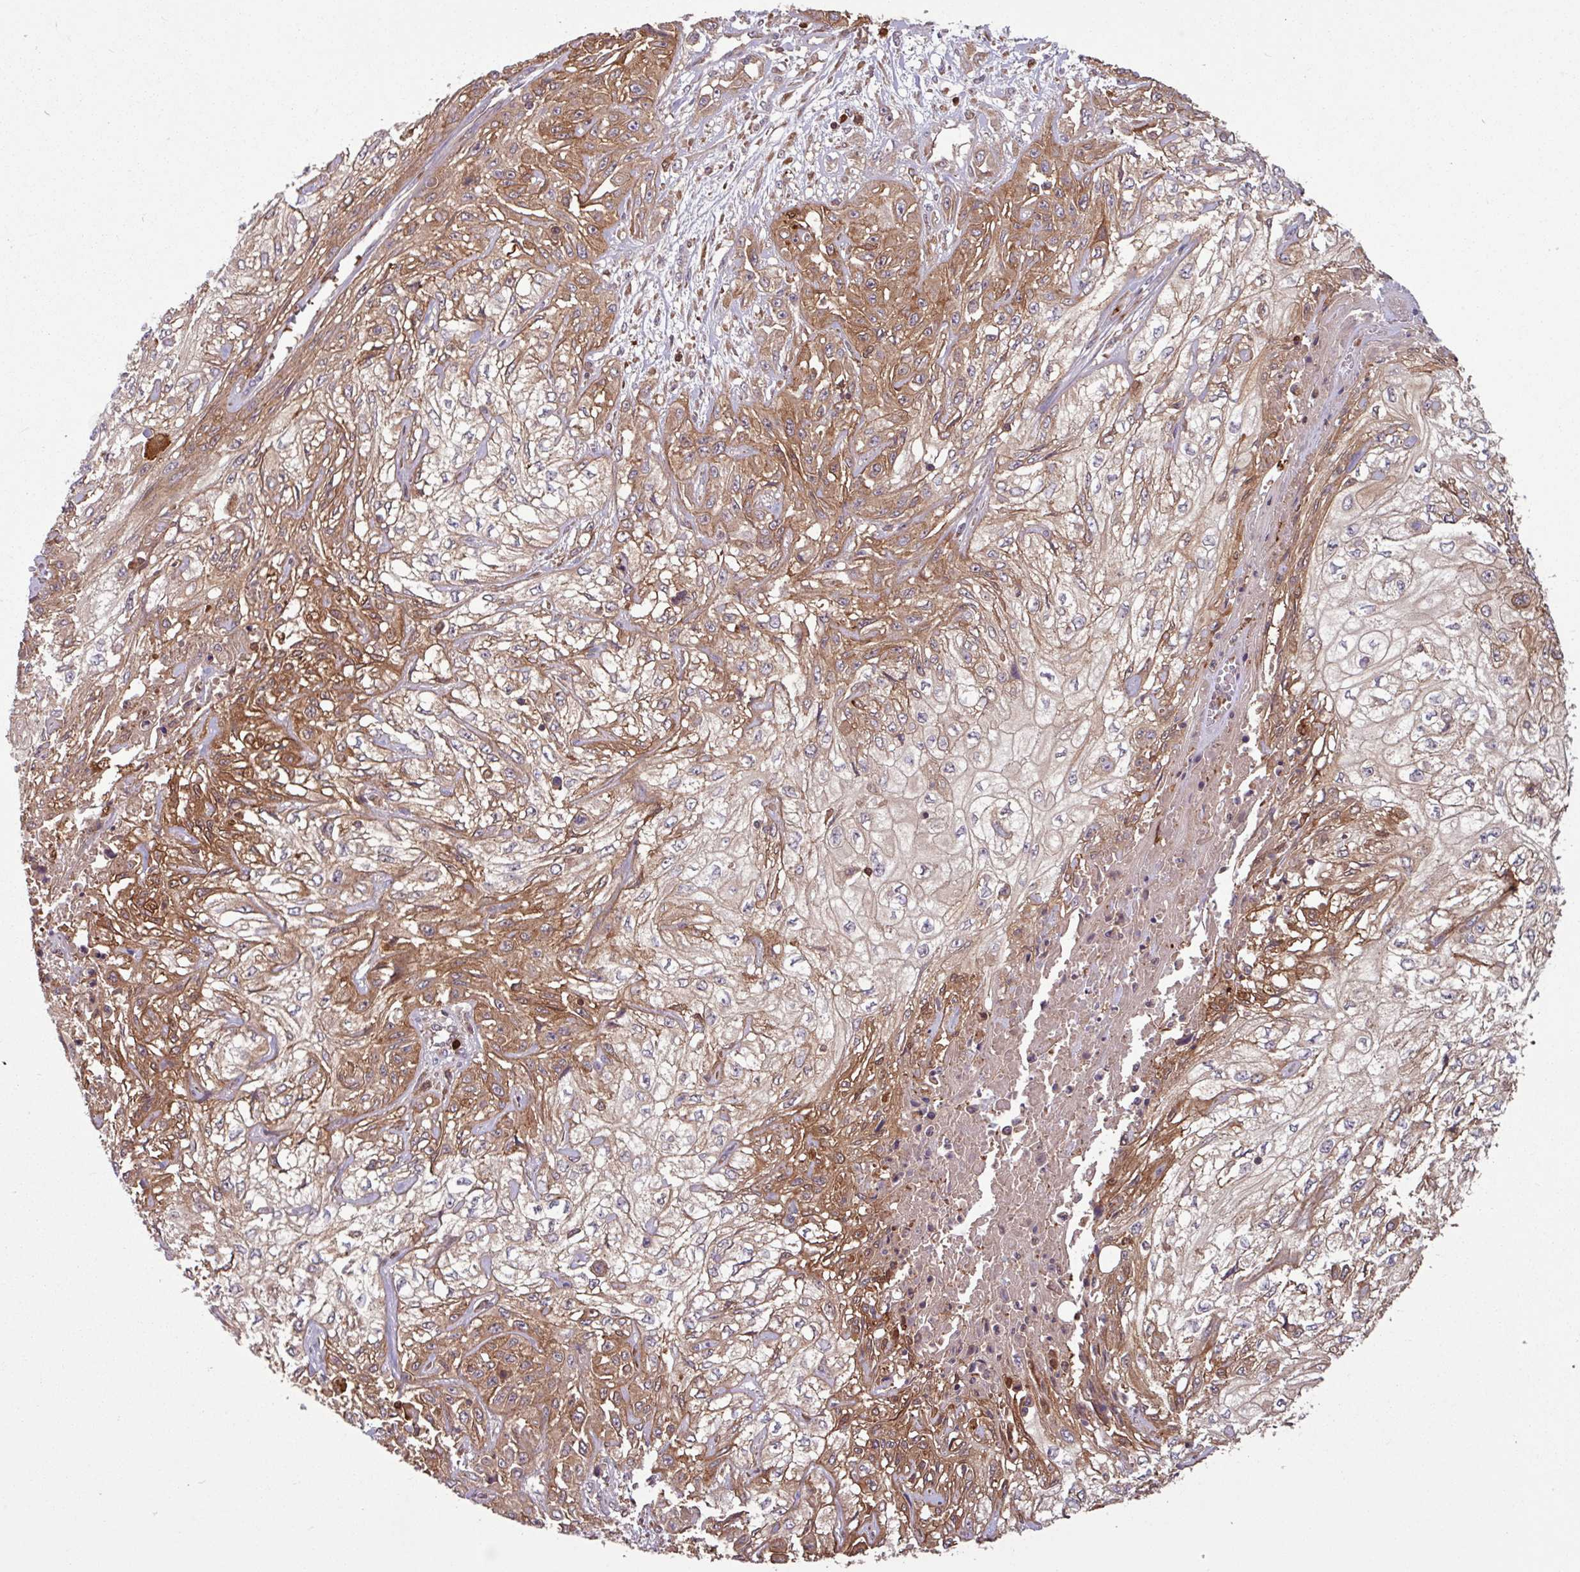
{"staining": {"intensity": "moderate", "quantity": ">75%", "location": "cytoplasmic/membranous,nuclear"}, "tissue": "skin cancer", "cell_type": "Tumor cells", "image_type": "cancer", "snomed": [{"axis": "morphology", "description": "Squamous cell carcinoma, NOS"}, {"axis": "morphology", "description": "Squamous cell carcinoma, metastatic, NOS"}, {"axis": "topography", "description": "Skin"}, {"axis": "topography", "description": "Lymph node"}], "caption": "Skin cancer stained for a protein (brown) shows moderate cytoplasmic/membranous and nuclear positive expression in about >75% of tumor cells.", "gene": "SEC61G", "patient": {"sex": "male", "age": 75}}